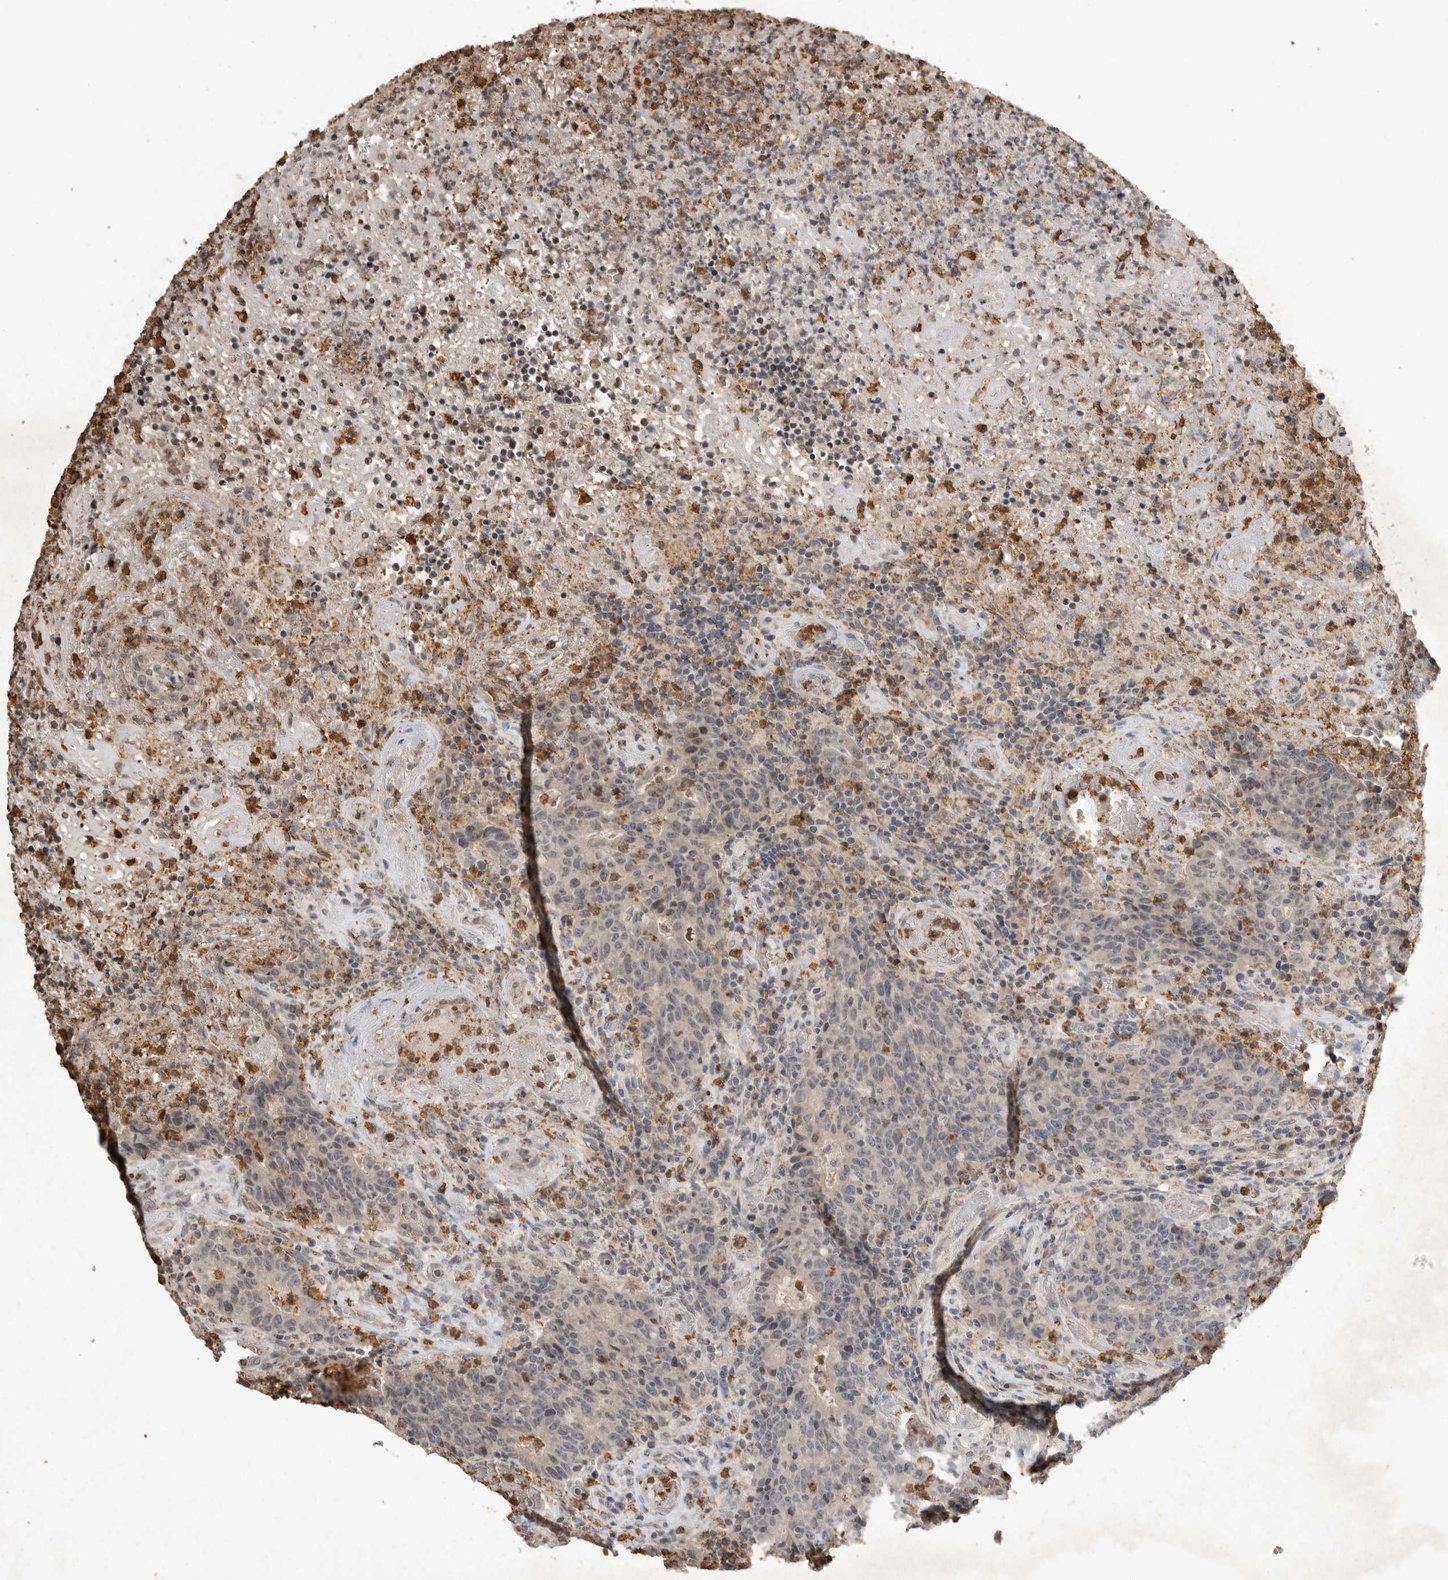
{"staining": {"intensity": "negative", "quantity": "none", "location": "none"}, "tissue": "colorectal cancer", "cell_type": "Tumor cells", "image_type": "cancer", "snomed": [{"axis": "morphology", "description": "Adenocarcinoma, NOS"}, {"axis": "topography", "description": "Colon"}], "caption": "Colorectal adenocarcinoma stained for a protein using IHC shows no positivity tumor cells.", "gene": "HRK", "patient": {"sex": "female", "age": 75}}